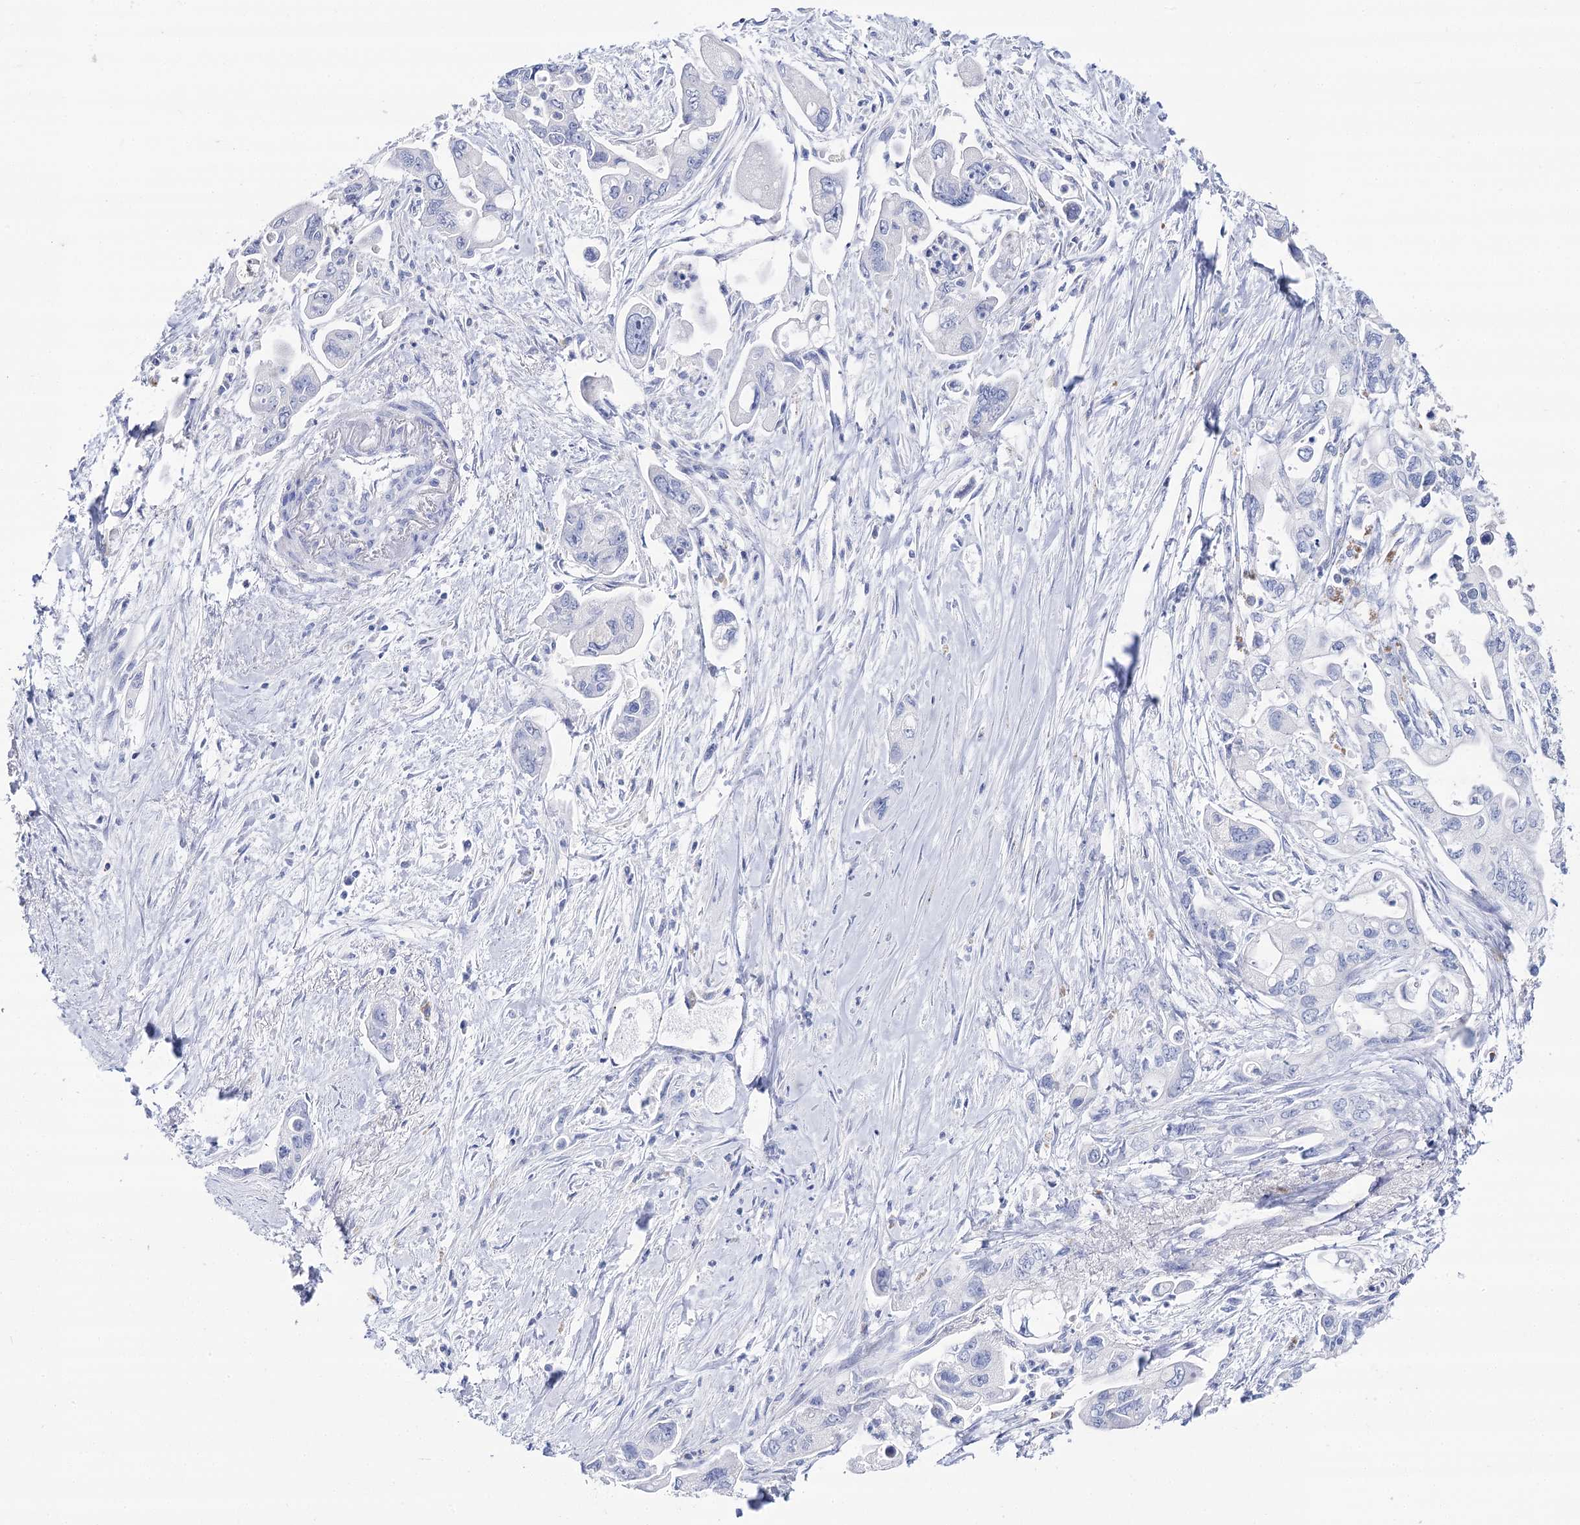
{"staining": {"intensity": "negative", "quantity": "none", "location": "none"}, "tissue": "pancreatic cancer", "cell_type": "Tumor cells", "image_type": "cancer", "snomed": [{"axis": "morphology", "description": "Adenocarcinoma, NOS"}, {"axis": "topography", "description": "Pancreas"}], "caption": "Micrograph shows no significant protein expression in tumor cells of pancreatic adenocarcinoma.", "gene": "SLC3A1", "patient": {"sex": "male", "age": 70}}